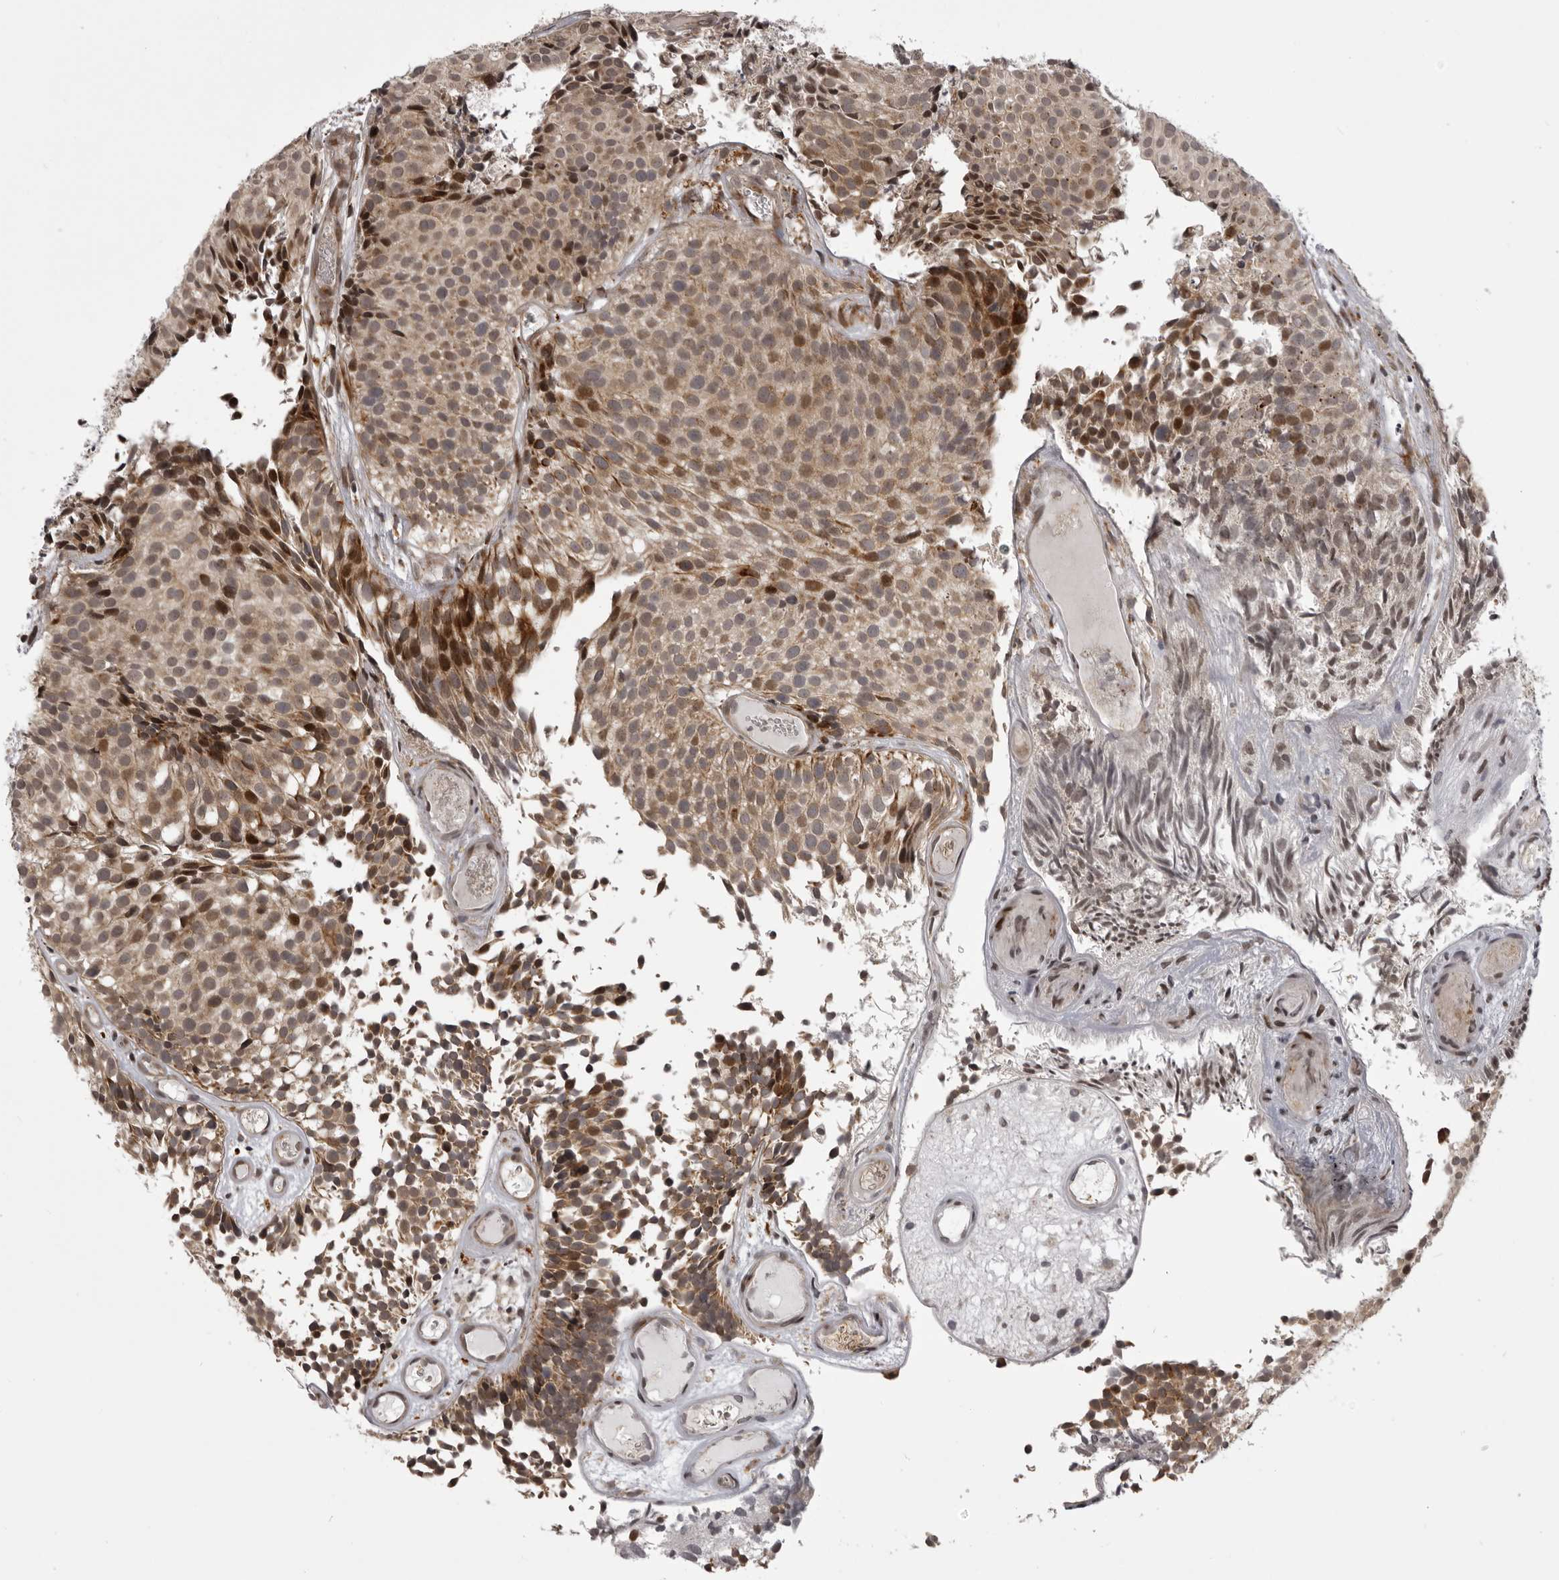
{"staining": {"intensity": "moderate", "quantity": ">75%", "location": "cytoplasmic/membranous,nuclear"}, "tissue": "urothelial cancer", "cell_type": "Tumor cells", "image_type": "cancer", "snomed": [{"axis": "morphology", "description": "Urothelial carcinoma, Low grade"}, {"axis": "topography", "description": "Urinary bladder"}], "caption": "Human low-grade urothelial carcinoma stained with a protein marker demonstrates moderate staining in tumor cells.", "gene": "C1orf109", "patient": {"sex": "male", "age": 86}}